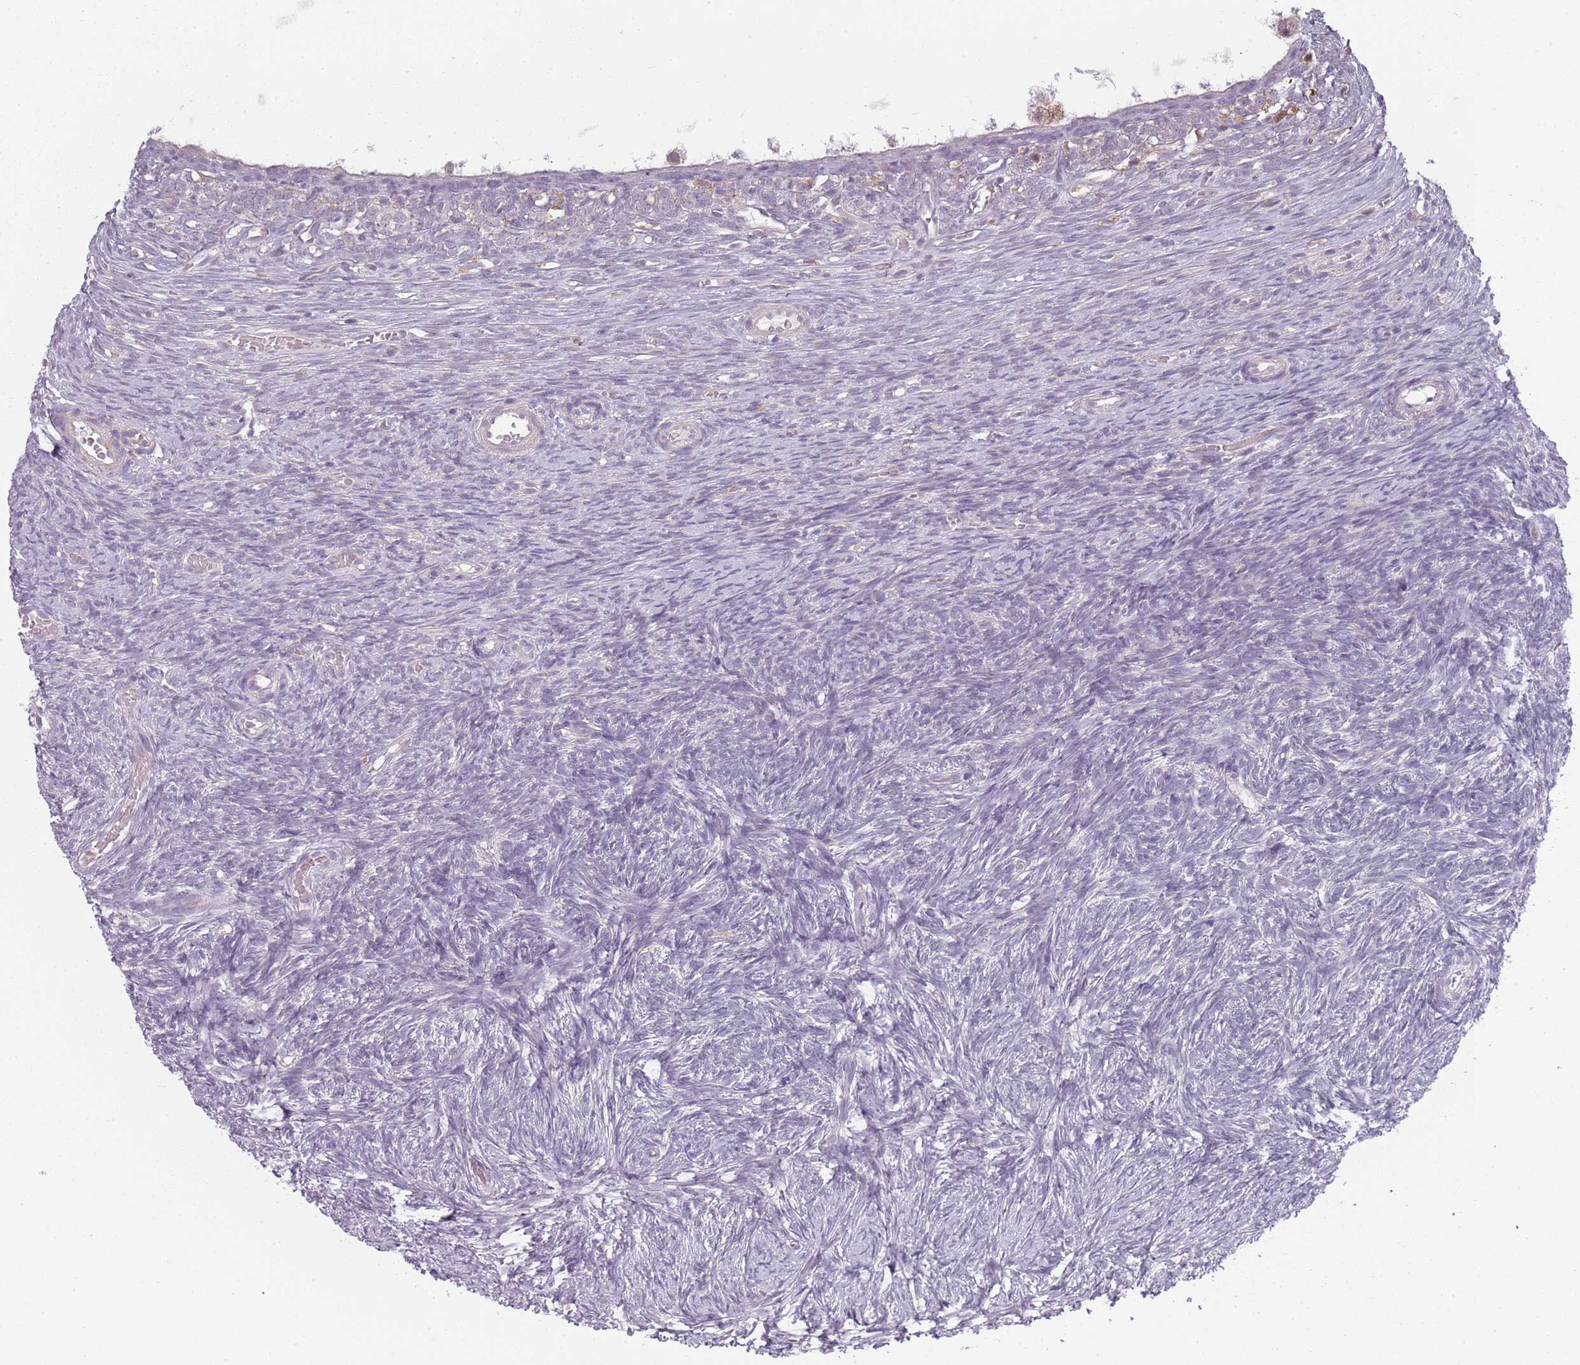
{"staining": {"intensity": "negative", "quantity": "none", "location": "none"}, "tissue": "ovary", "cell_type": "Follicle cells", "image_type": "normal", "snomed": [{"axis": "morphology", "description": "Normal tissue, NOS"}, {"axis": "topography", "description": "Ovary"}], "caption": "Immunohistochemistry (IHC) image of benign ovary stained for a protein (brown), which displays no positivity in follicle cells. (DAB (3,3'-diaminobenzidine) immunohistochemistry (IHC), high magnification).", "gene": "CC2D2B", "patient": {"sex": "female", "age": 39}}